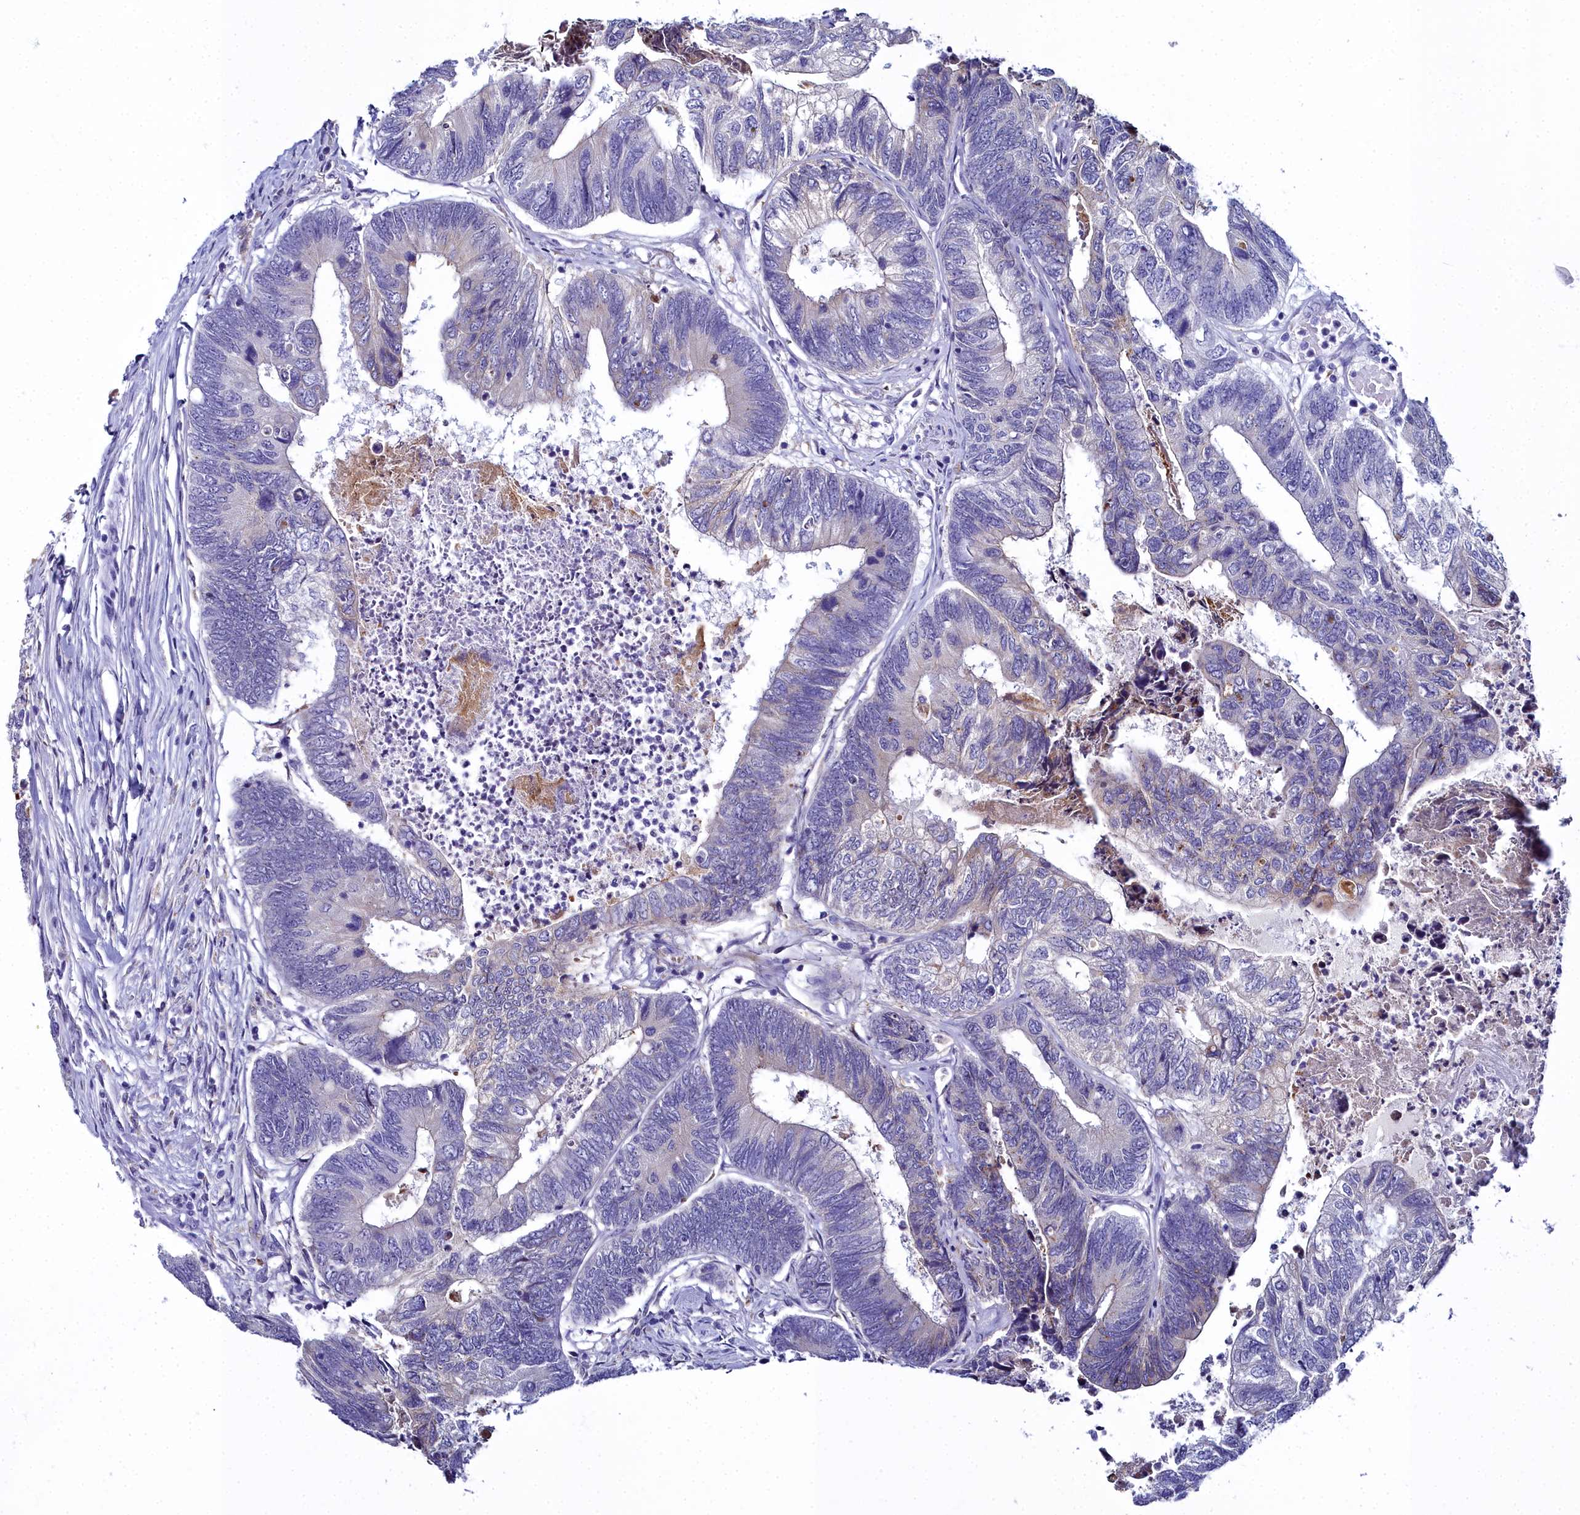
{"staining": {"intensity": "negative", "quantity": "none", "location": "none"}, "tissue": "colorectal cancer", "cell_type": "Tumor cells", "image_type": "cancer", "snomed": [{"axis": "morphology", "description": "Adenocarcinoma, NOS"}, {"axis": "topography", "description": "Colon"}], "caption": "Tumor cells are negative for protein expression in human colorectal cancer.", "gene": "ELAPOR2", "patient": {"sex": "female", "age": 67}}